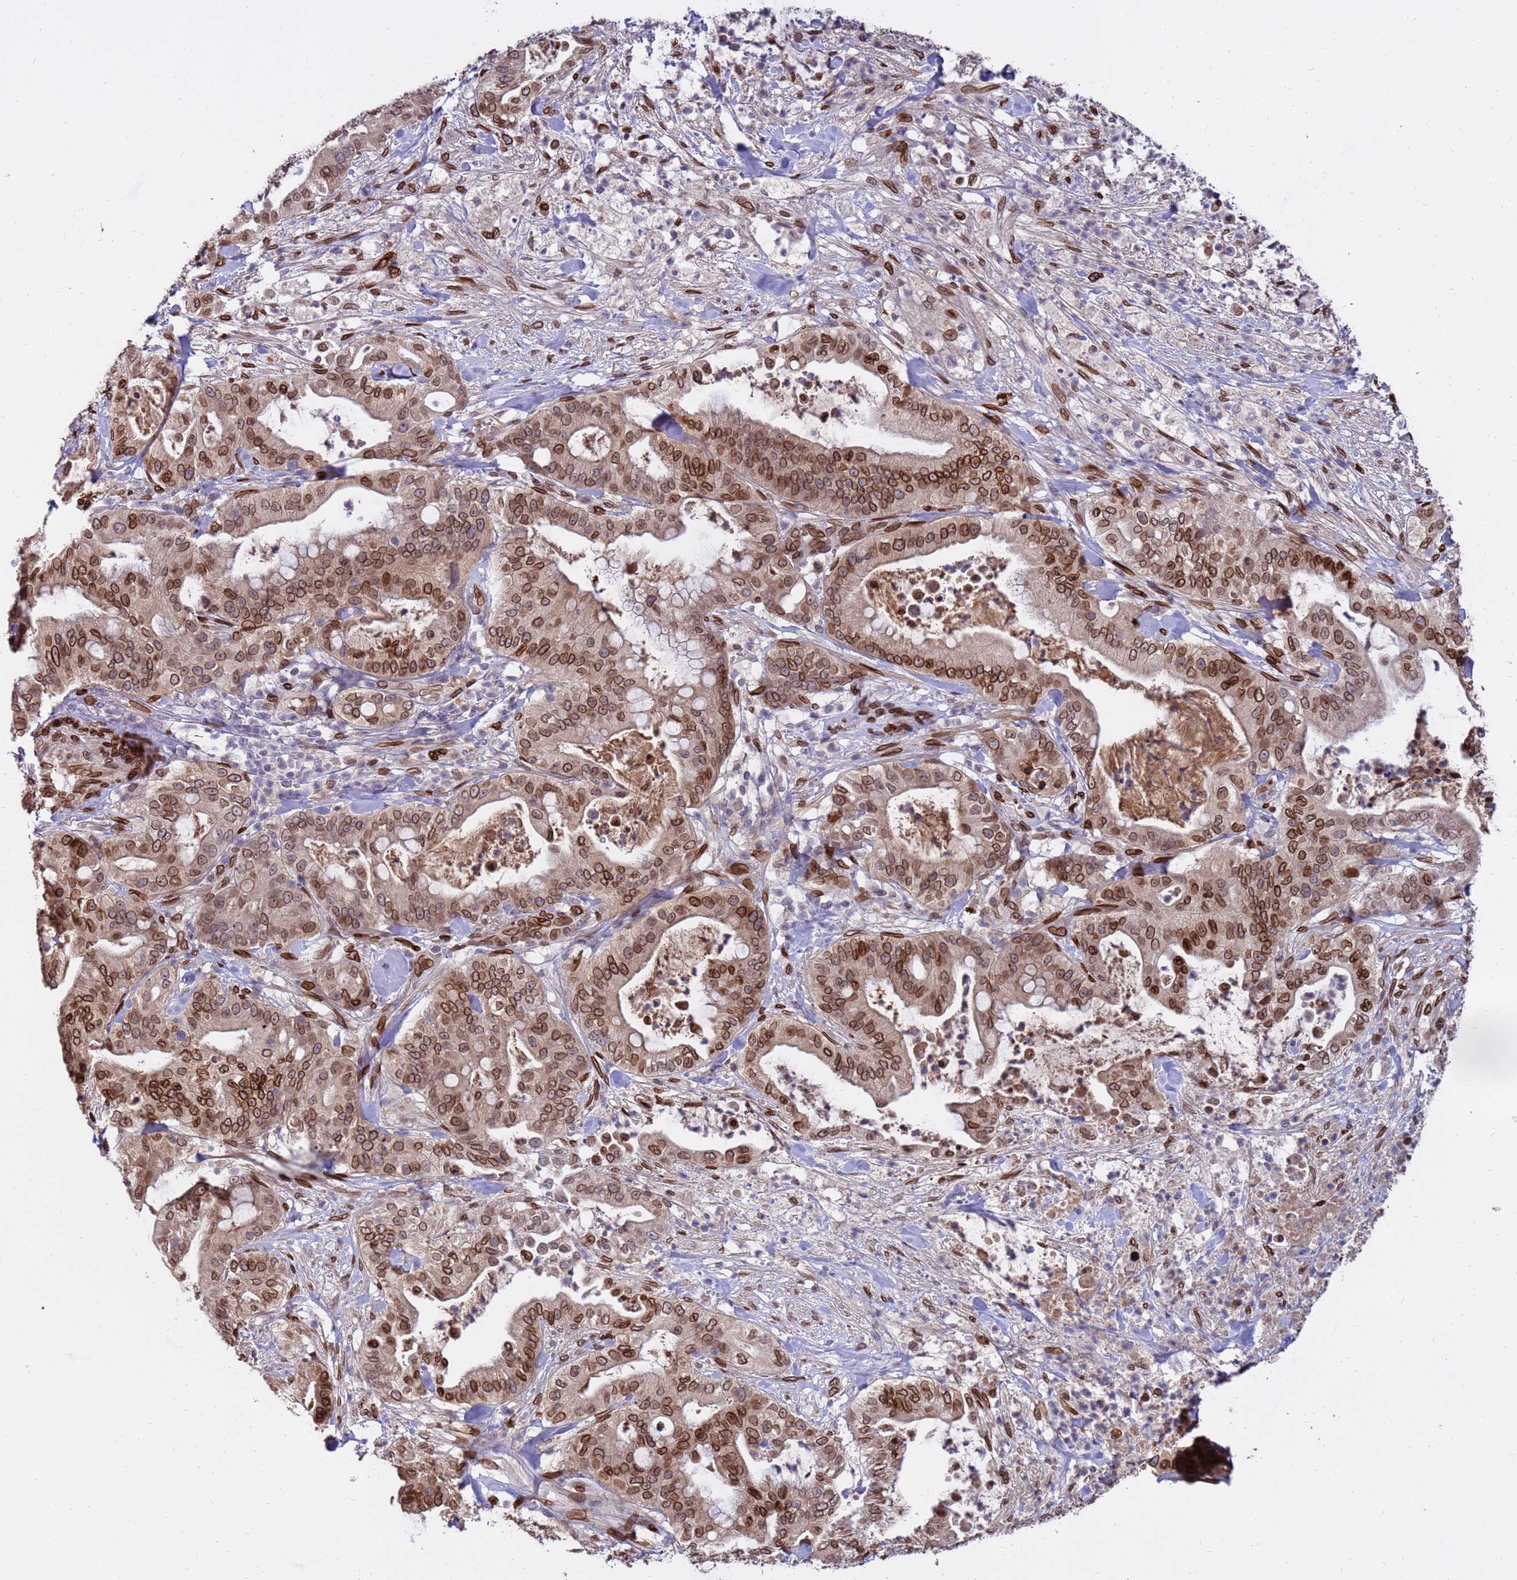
{"staining": {"intensity": "moderate", "quantity": ">75%", "location": "cytoplasmic/membranous,nuclear"}, "tissue": "pancreatic cancer", "cell_type": "Tumor cells", "image_type": "cancer", "snomed": [{"axis": "morphology", "description": "Adenocarcinoma, NOS"}, {"axis": "topography", "description": "Pancreas"}], "caption": "A histopathology image of pancreatic cancer stained for a protein demonstrates moderate cytoplasmic/membranous and nuclear brown staining in tumor cells. The staining was performed using DAB (3,3'-diaminobenzidine), with brown indicating positive protein expression. Nuclei are stained blue with hematoxylin.", "gene": "GPR135", "patient": {"sex": "male", "age": 71}}